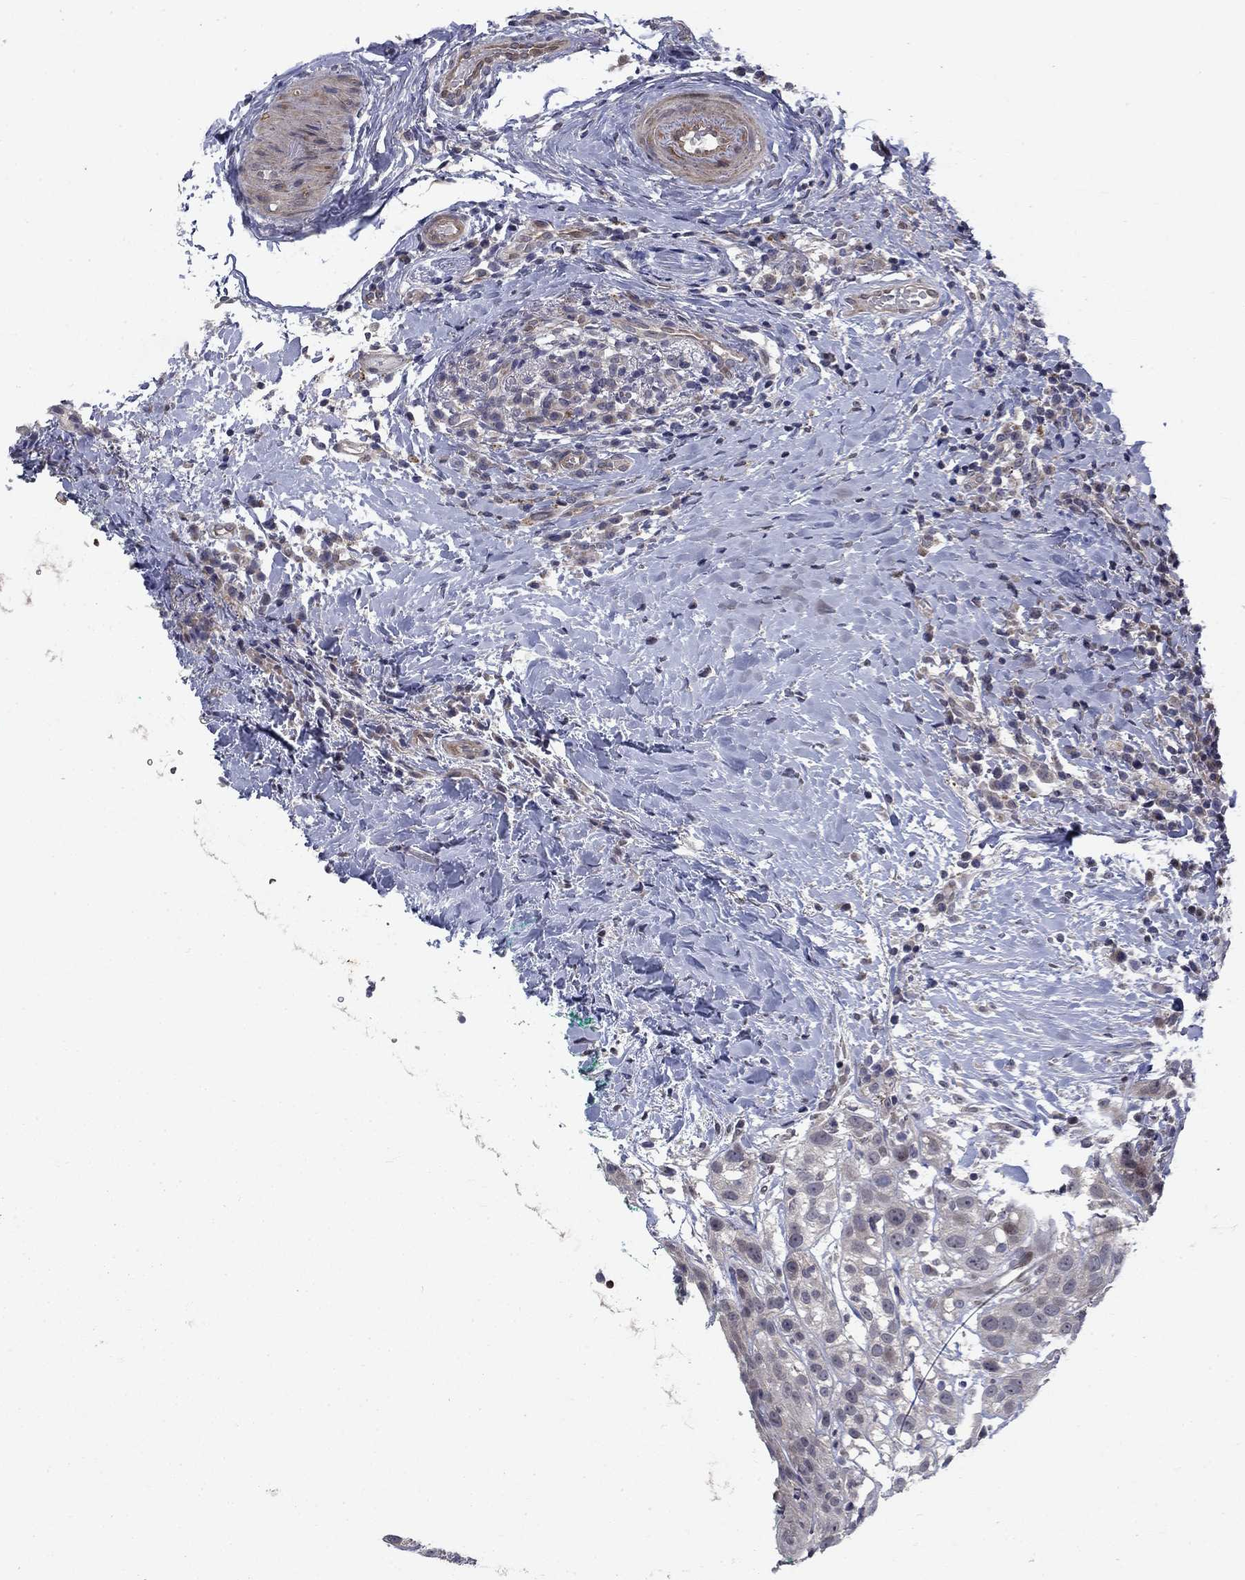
{"staining": {"intensity": "negative", "quantity": "none", "location": "none"}, "tissue": "head and neck cancer", "cell_type": "Tumor cells", "image_type": "cancer", "snomed": [{"axis": "morphology", "description": "Normal tissue, NOS"}, {"axis": "morphology", "description": "Squamous cell carcinoma, NOS"}, {"axis": "topography", "description": "Oral tissue"}, {"axis": "topography", "description": "Salivary gland"}, {"axis": "topography", "description": "Head-Neck"}], "caption": "This is an IHC micrograph of head and neck squamous cell carcinoma. There is no staining in tumor cells.", "gene": "FAM3B", "patient": {"sex": "female", "age": 62}}